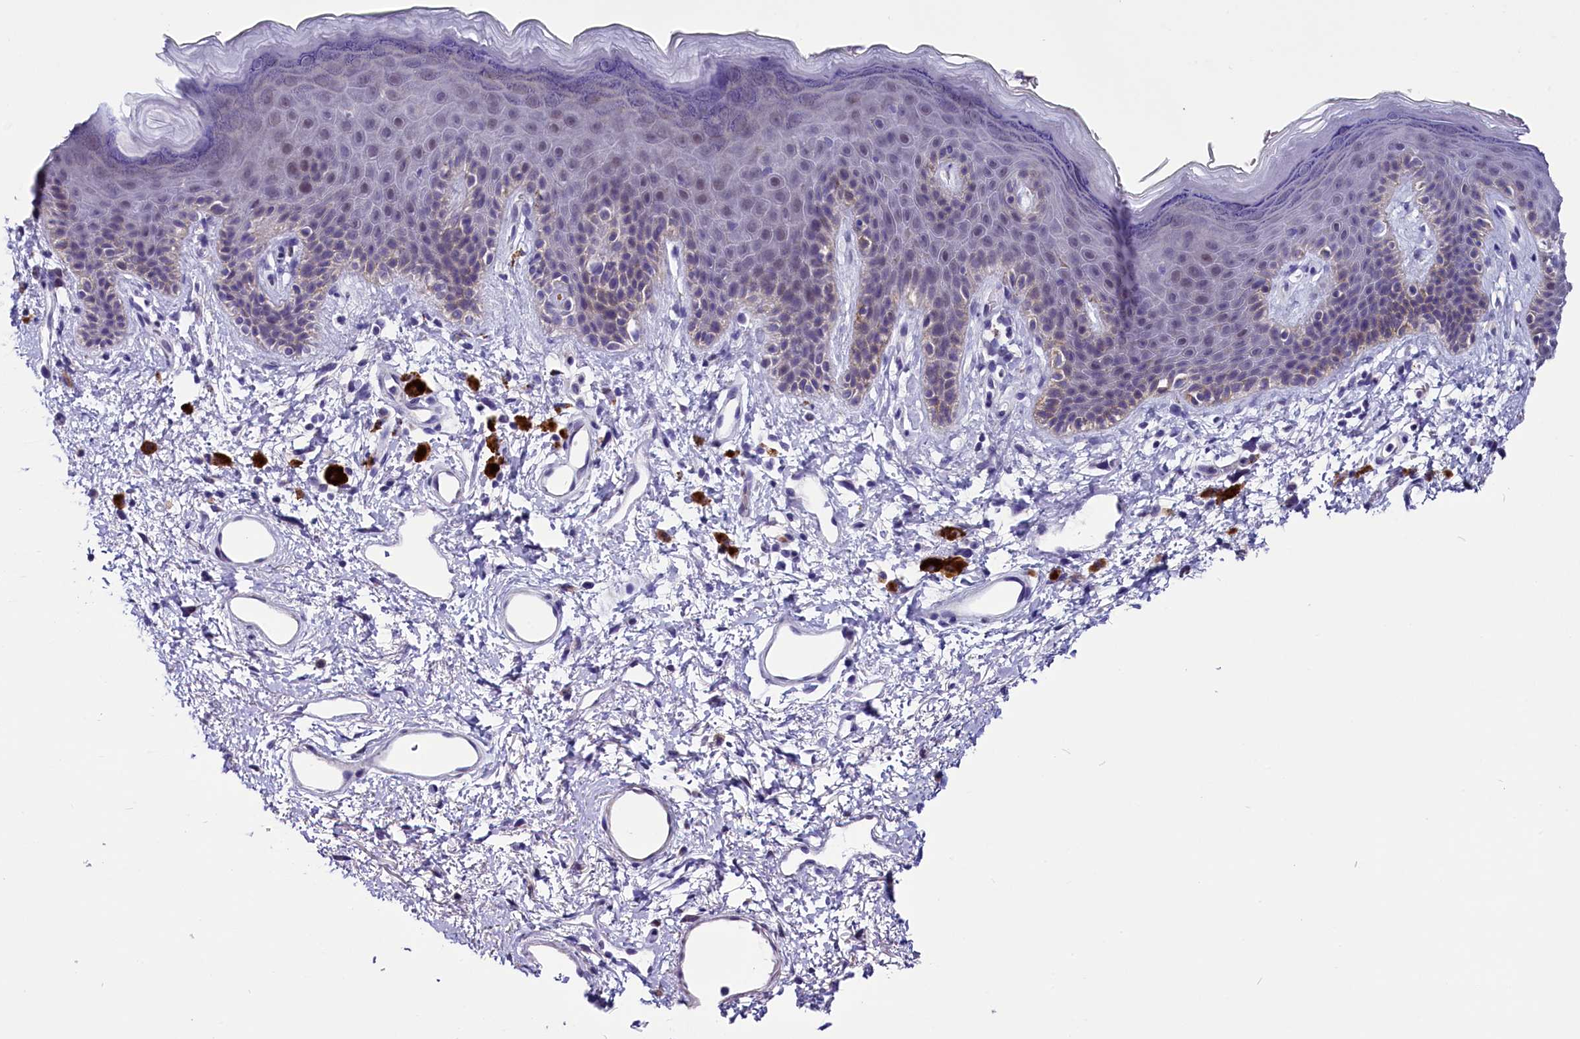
{"staining": {"intensity": "moderate", "quantity": "<25%", "location": "cytoplasmic/membranous"}, "tissue": "skin", "cell_type": "Epidermal cells", "image_type": "normal", "snomed": [{"axis": "morphology", "description": "Normal tissue, NOS"}, {"axis": "topography", "description": "Anal"}], "caption": "Benign skin shows moderate cytoplasmic/membranous expression in about <25% of epidermal cells Ihc stains the protein in brown and the nuclei are stained blue..", "gene": "SCD5", "patient": {"sex": "female", "age": 46}}